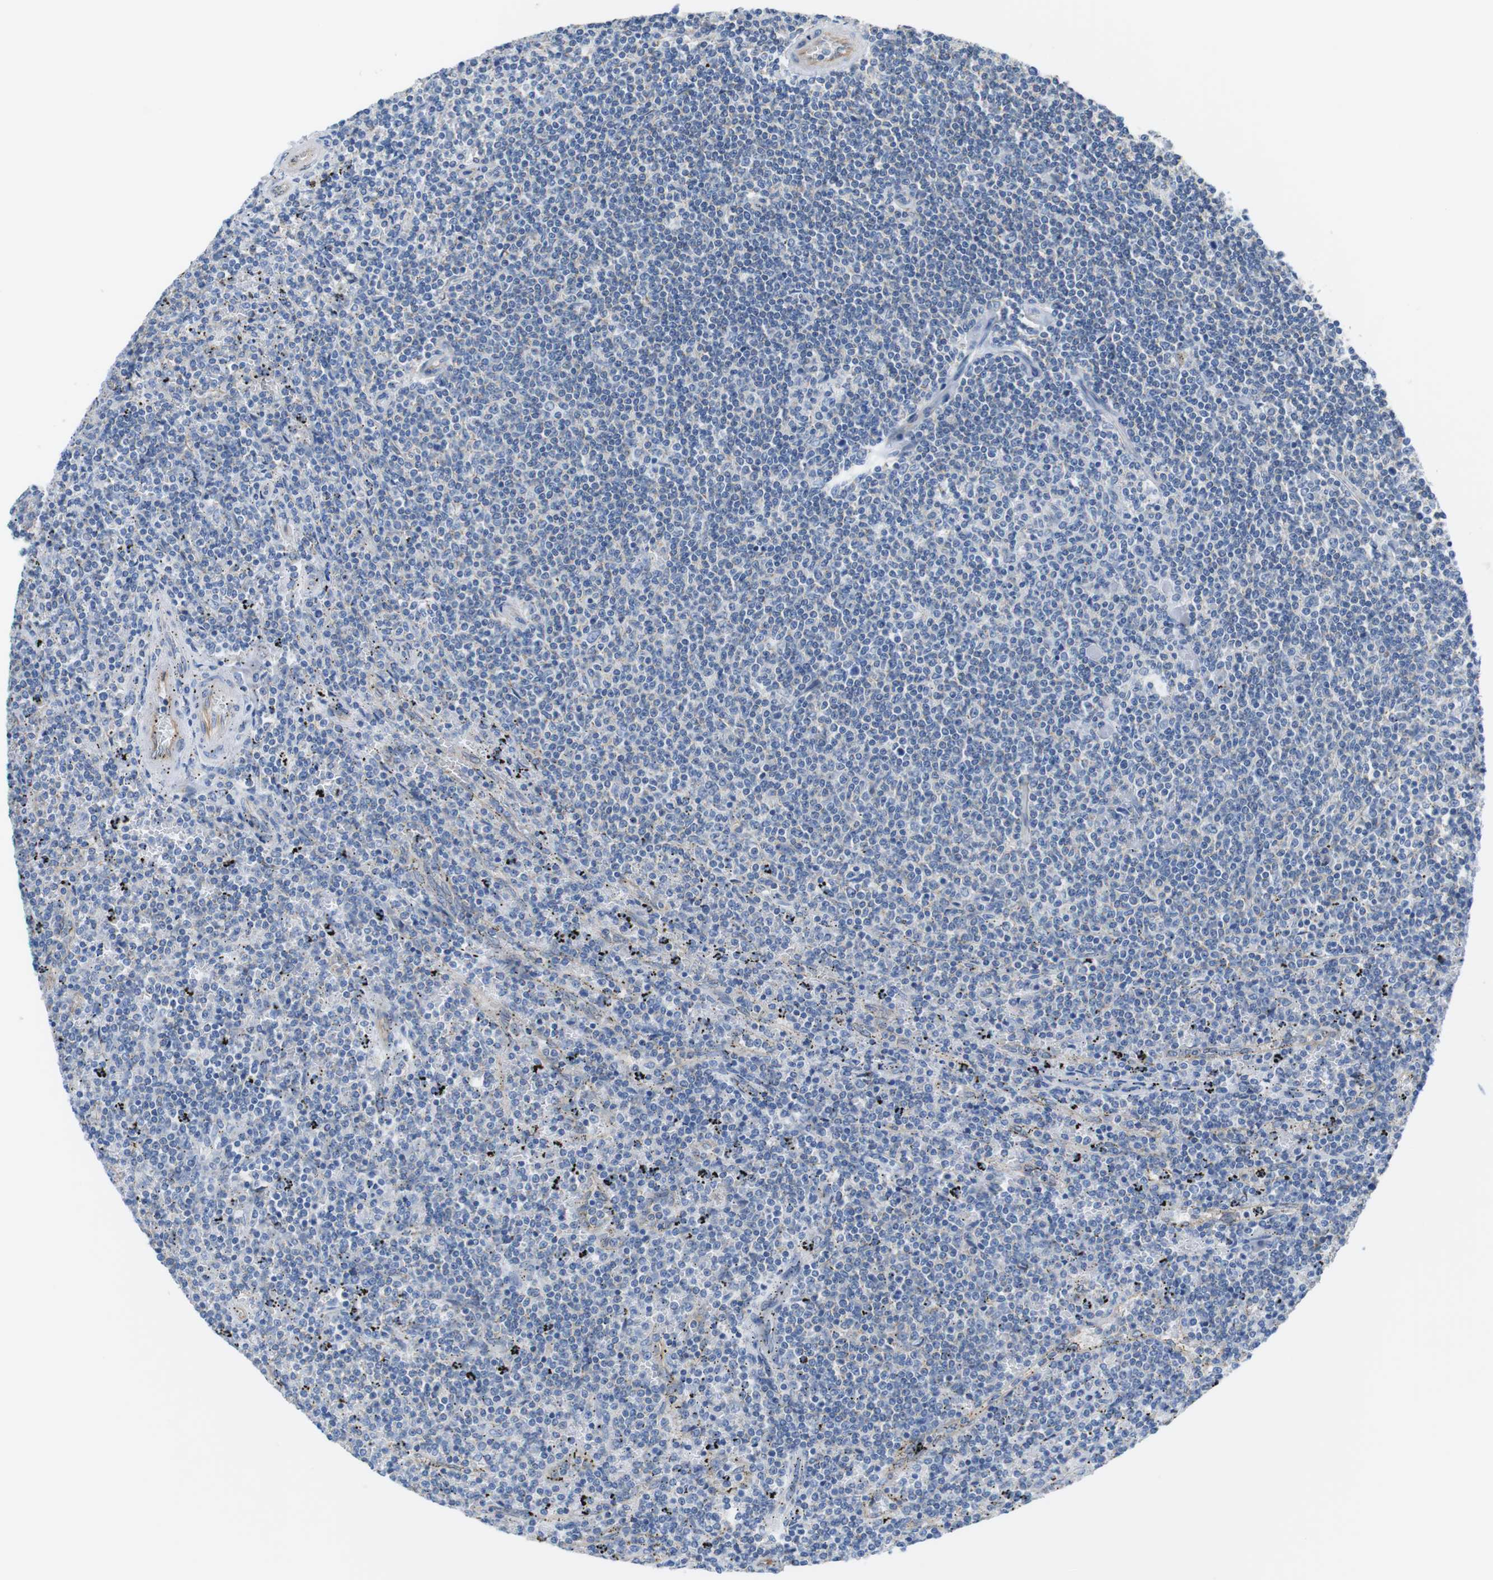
{"staining": {"intensity": "negative", "quantity": "none", "location": "none"}, "tissue": "lymphoma", "cell_type": "Tumor cells", "image_type": "cancer", "snomed": [{"axis": "morphology", "description": "Malignant lymphoma, non-Hodgkin's type, Low grade"}, {"axis": "topography", "description": "Spleen"}], "caption": "Tumor cells show no significant protein positivity in malignant lymphoma, non-Hodgkin's type (low-grade).", "gene": "CDH8", "patient": {"sex": "female", "age": 50}}